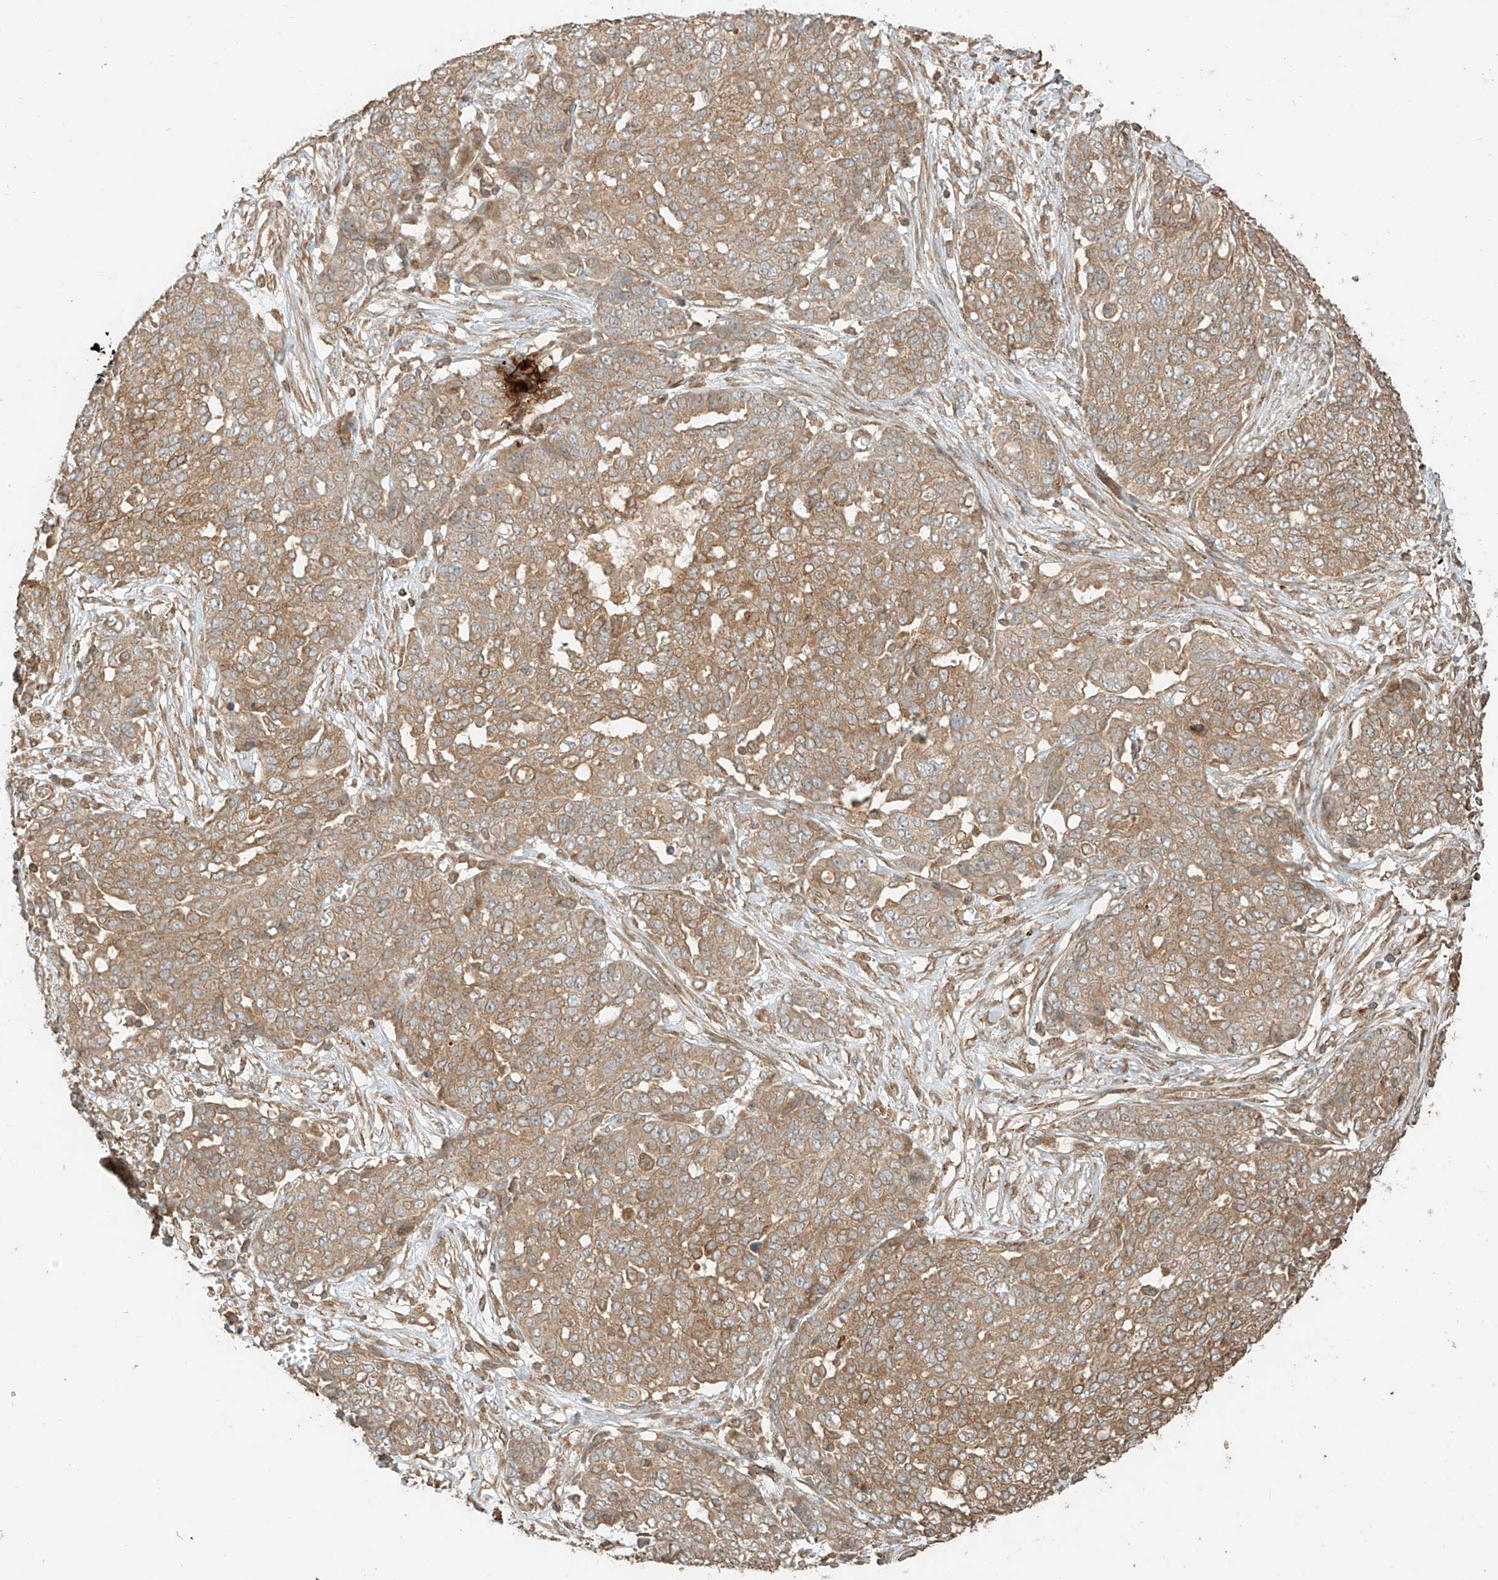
{"staining": {"intensity": "weak", "quantity": ">75%", "location": "cytoplasmic/membranous"}, "tissue": "ovarian cancer", "cell_type": "Tumor cells", "image_type": "cancer", "snomed": [{"axis": "morphology", "description": "Cystadenocarcinoma, serous, NOS"}, {"axis": "topography", "description": "Soft tissue"}, {"axis": "topography", "description": "Ovary"}], "caption": "Ovarian serous cystadenocarcinoma stained with a protein marker demonstrates weak staining in tumor cells.", "gene": "ANKZF1", "patient": {"sex": "female", "age": 57}}